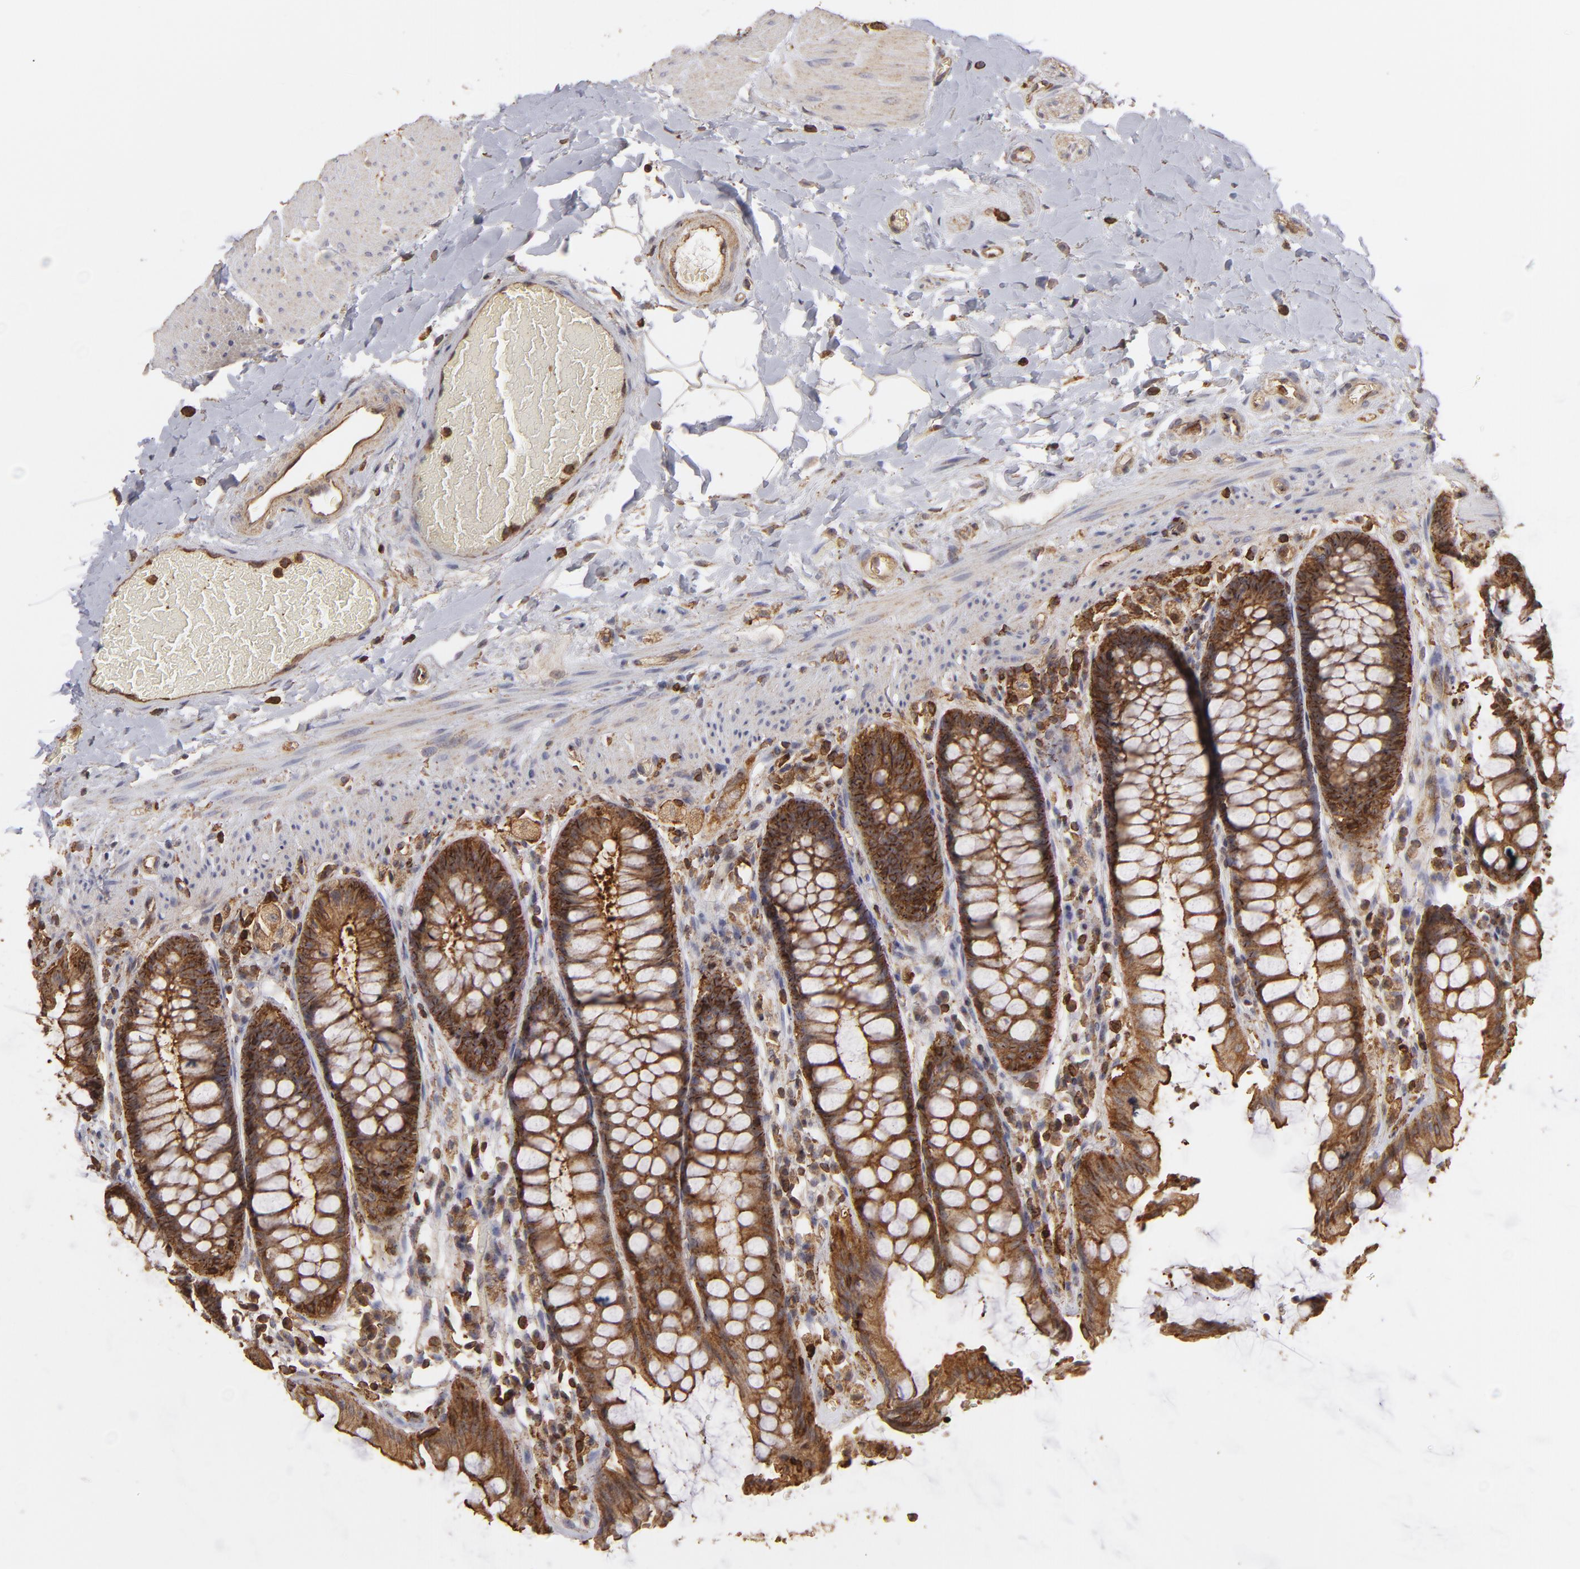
{"staining": {"intensity": "moderate", "quantity": ">75%", "location": "cytoplasmic/membranous"}, "tissue": "rectum", "cell_type": "Glandular cells", "image_type": "normal", "snomed": [{"axis": "morphology", "description": "Normal tissue, NOS"}, {"axis": "topography", "description": "Rectum"}], "caption": "Immunohistochemistry (DAB (3,3'-diaminobenzidine)) staining of unremarkable rectum reveals moderate cytoplasmic/membranous protein positivity in about >75% of glandular cells.", "gene": "ACTB", "patient": {"sex": "female", "age": 46}}